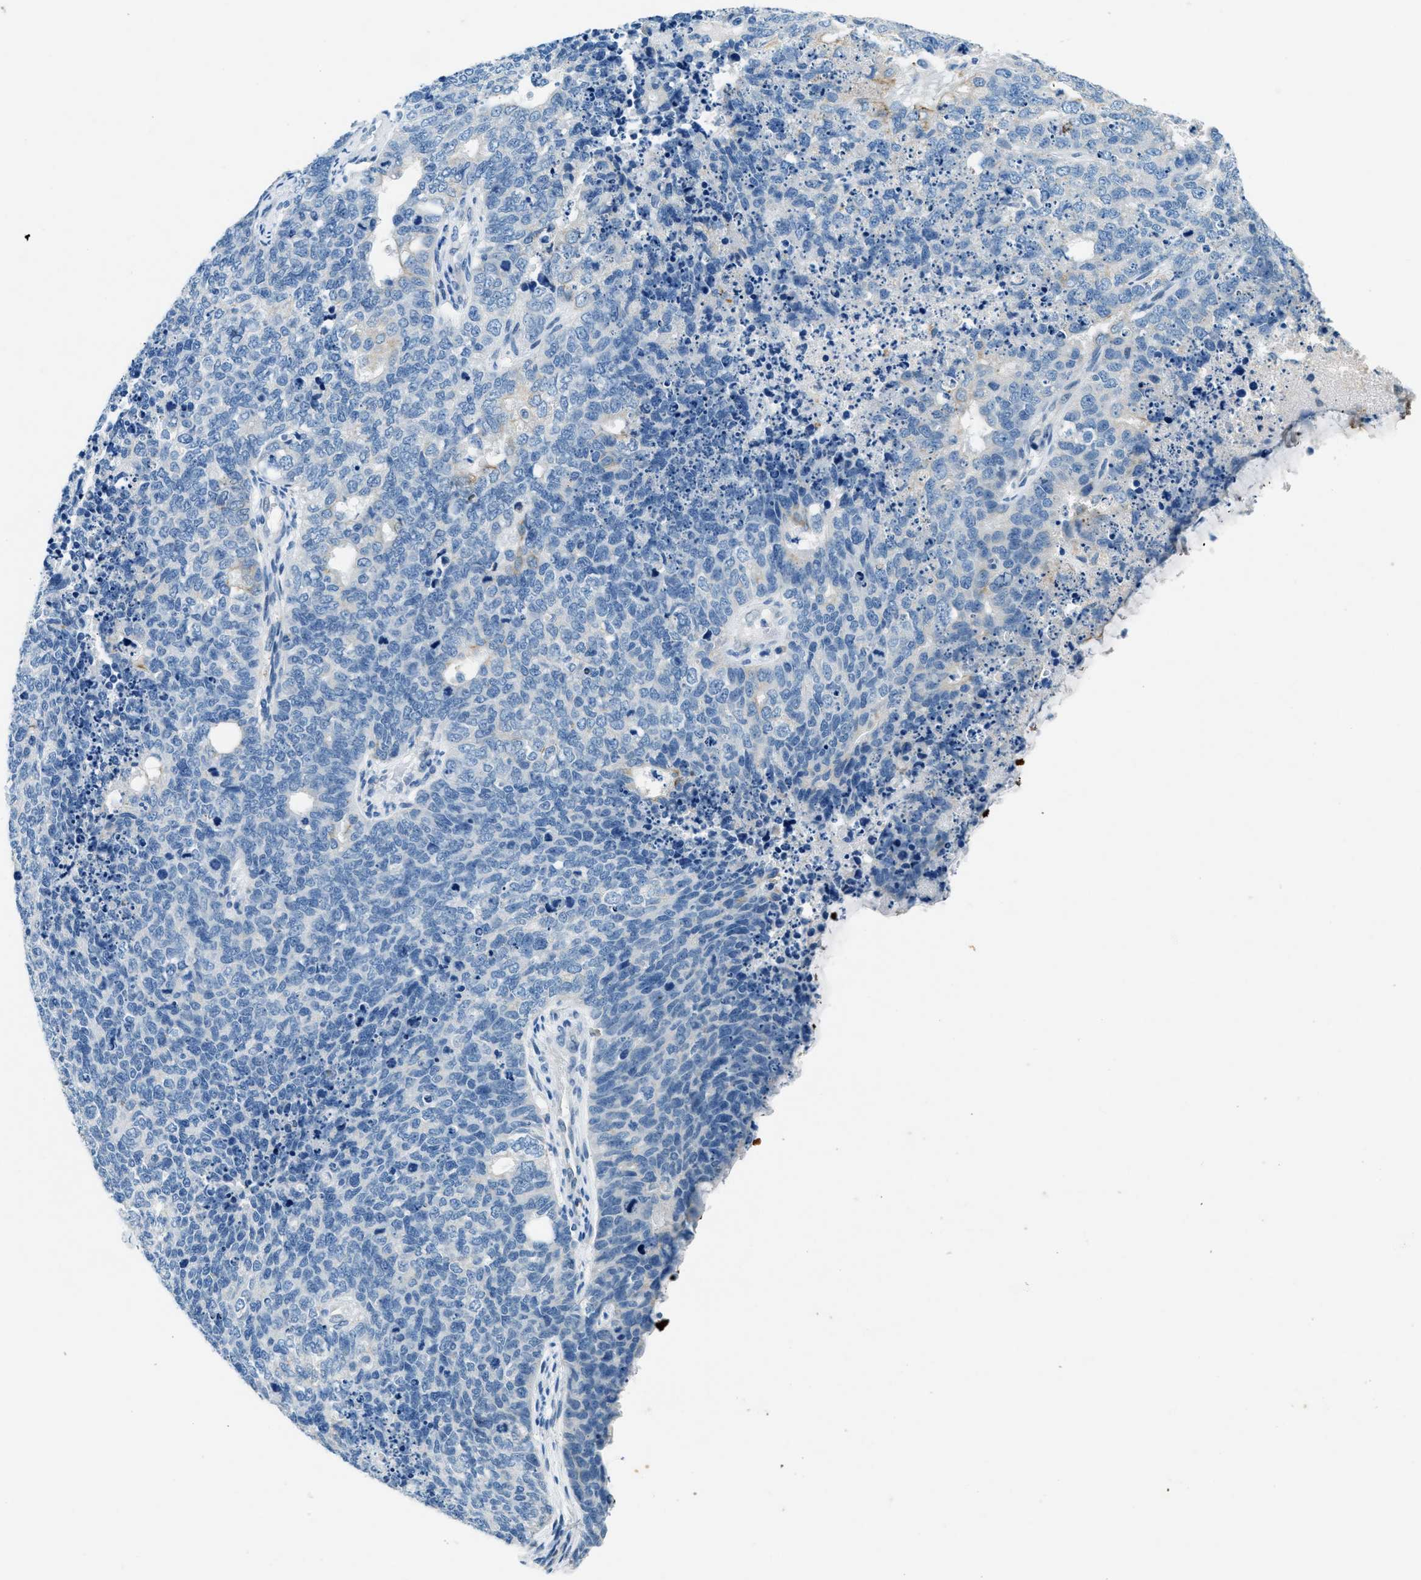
{"staining": {"intensity": "negative", "quantity": "none", "location": "none"}, "tissue": "cervical cancer", "cell_type": "Tumor cells", "image_type": "cancer", "snomed": [{"axis": "morphology", "description": "Squamous cell carcinoma, NOS"}, {"axis": "topography", "description": "Cervix"}], "caption": "DAB immunohistochemical staining of squamous cell carcinoma (cervical) exhibits no significant staining in tumor cells. The staining is performed using DAB brown chromogen with nuclei counter-stained in using hematoxylin.", "gene": "CFAP20", "patient": {"sex": "female", "age": 63}}